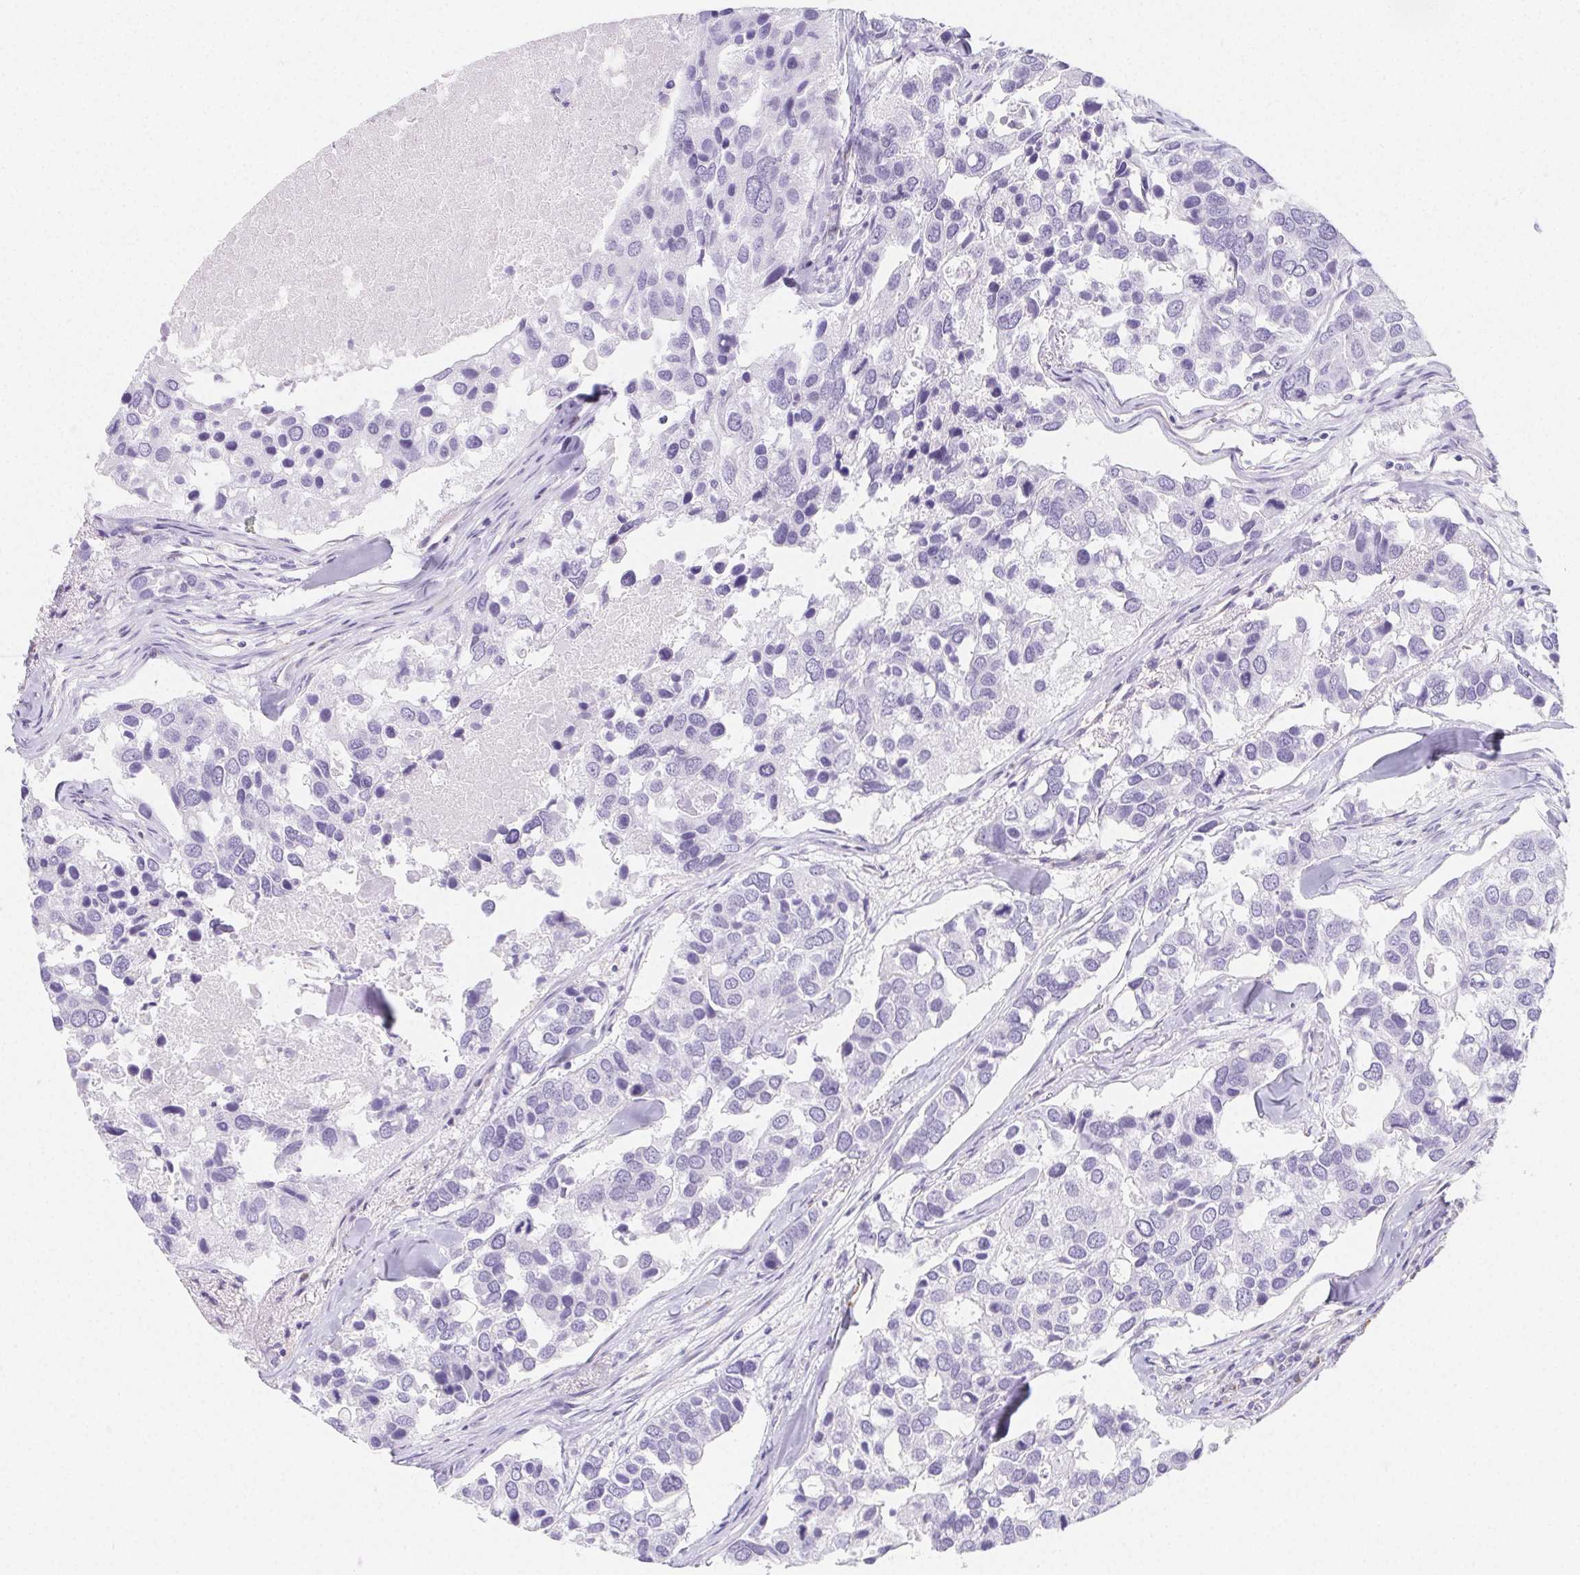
{"staining": {"intensity": "negative", "quantity": "none", "location": "none"}, "tissue": "breast cancer", "cell_type": "Tumor cells", "image_type": "cancer", "snomed": [{"axis": "morphology", "description": "Duct carcinoma"}, {"axis": "topography", "description": "Breast"}], "caption": "Immunohistochemistry of human breast infiltrating ductal carcinoma displays no staining in tumor cells.", "gene": "HRC", "patient": {"sex": "female", "age": 83}}